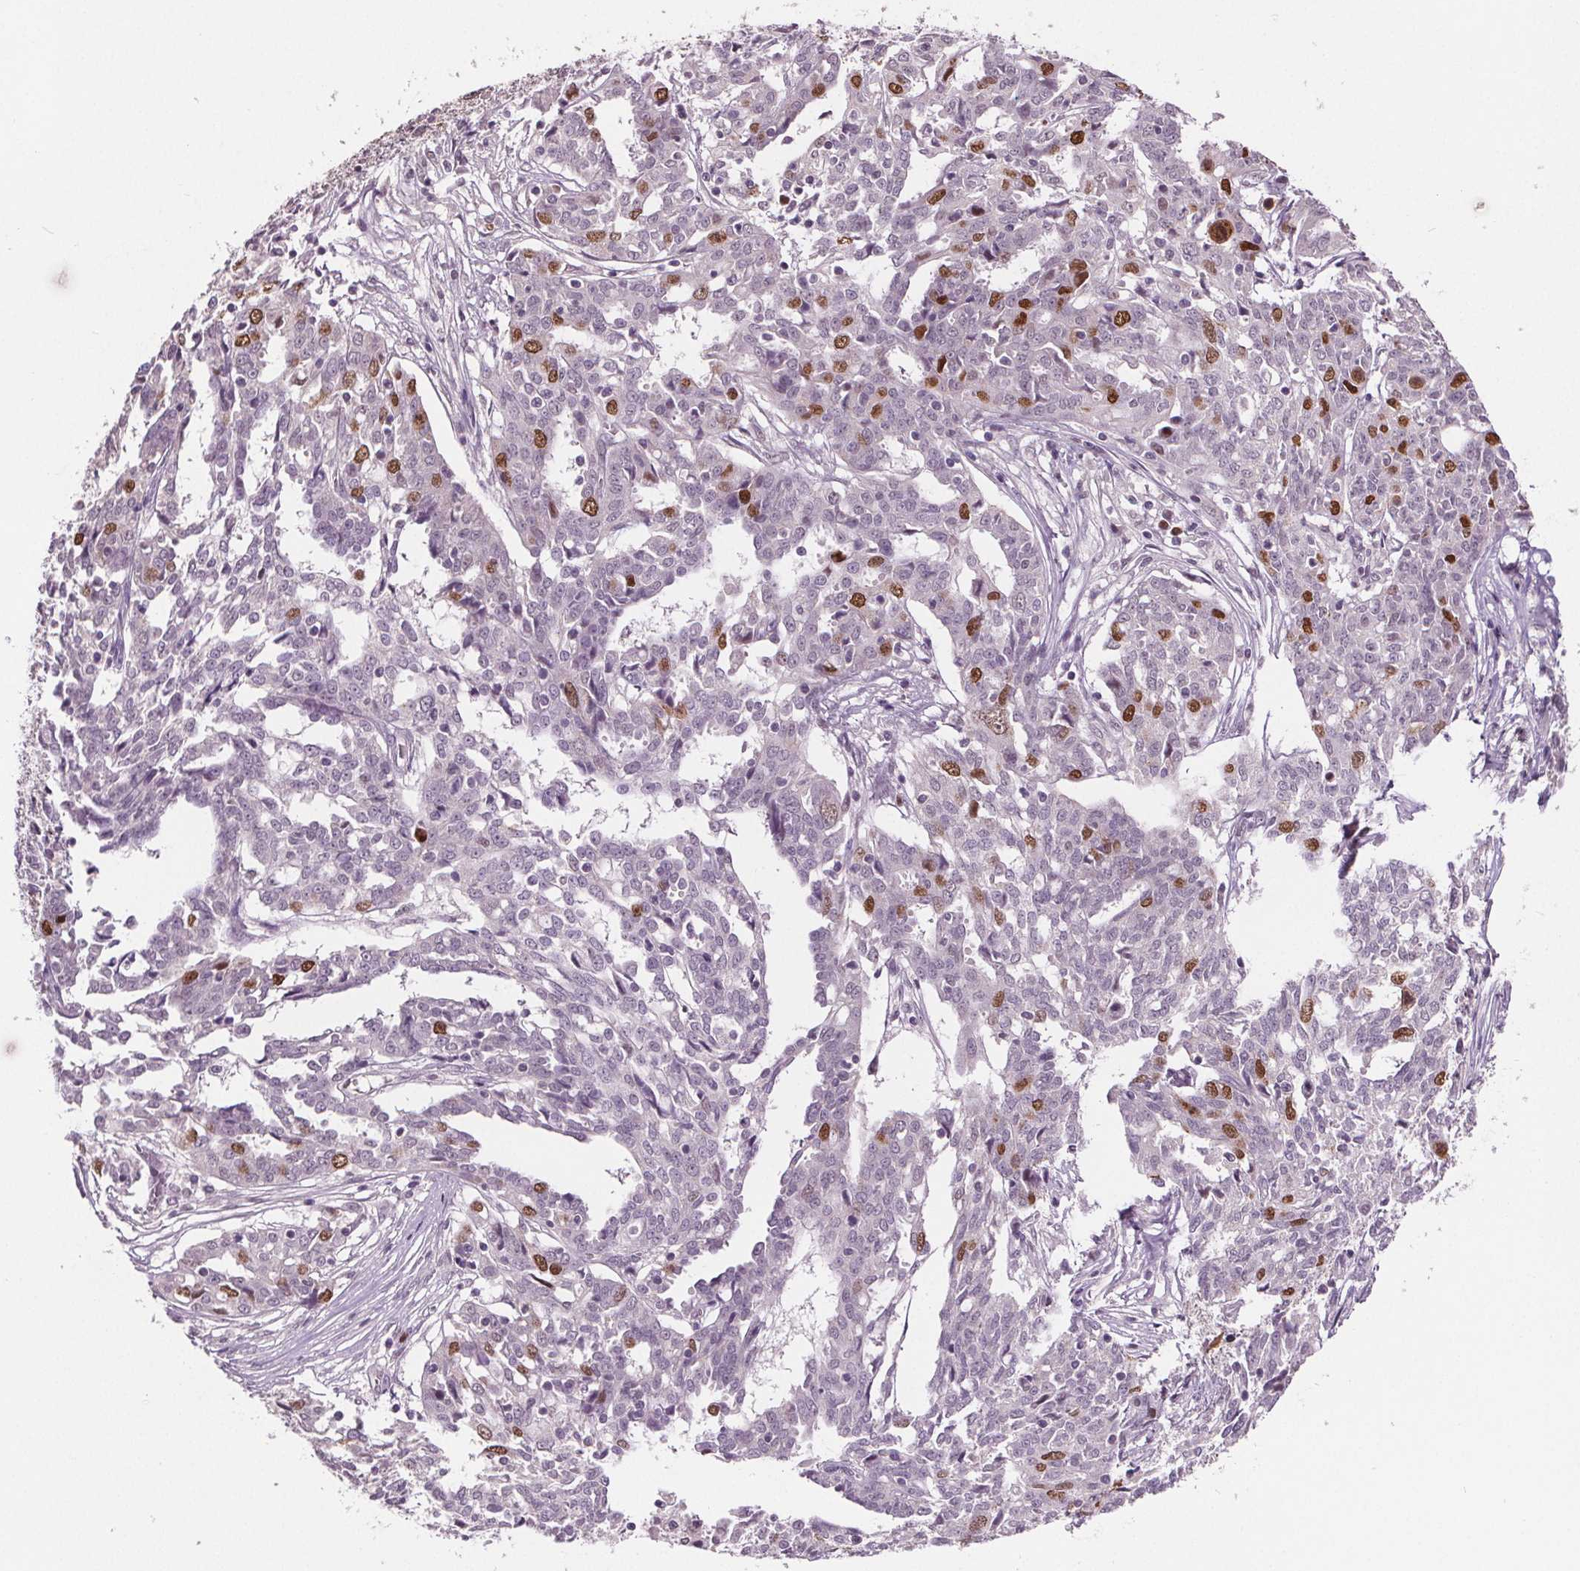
{"staining": {"intensity": "moderate", "quantity": "<25%", "location": "nuclear"}, "tissue": "ovarian cancer", "cell_type": "Tumor cells", "image_type": "cancer", "snomed": [{"axis": "morphology", "description": "Cystadenocarcinoma, serous, NOS"}, {"axis": "topography", "description": "Ovary"}], "caption": "Ovarian cancer stained with DAB (3,3'-diaminobenzidine) immunohistochemistry (IHC) shows low levels of moderate nuclear expression in about <25% of tumor cells. Using DAB (brown) and hematoxylin (blue) stains, captured at high magnification using brightfield microscopy.", "gene": "CENPF", "patient": {"sex": "female", "age": 67}}